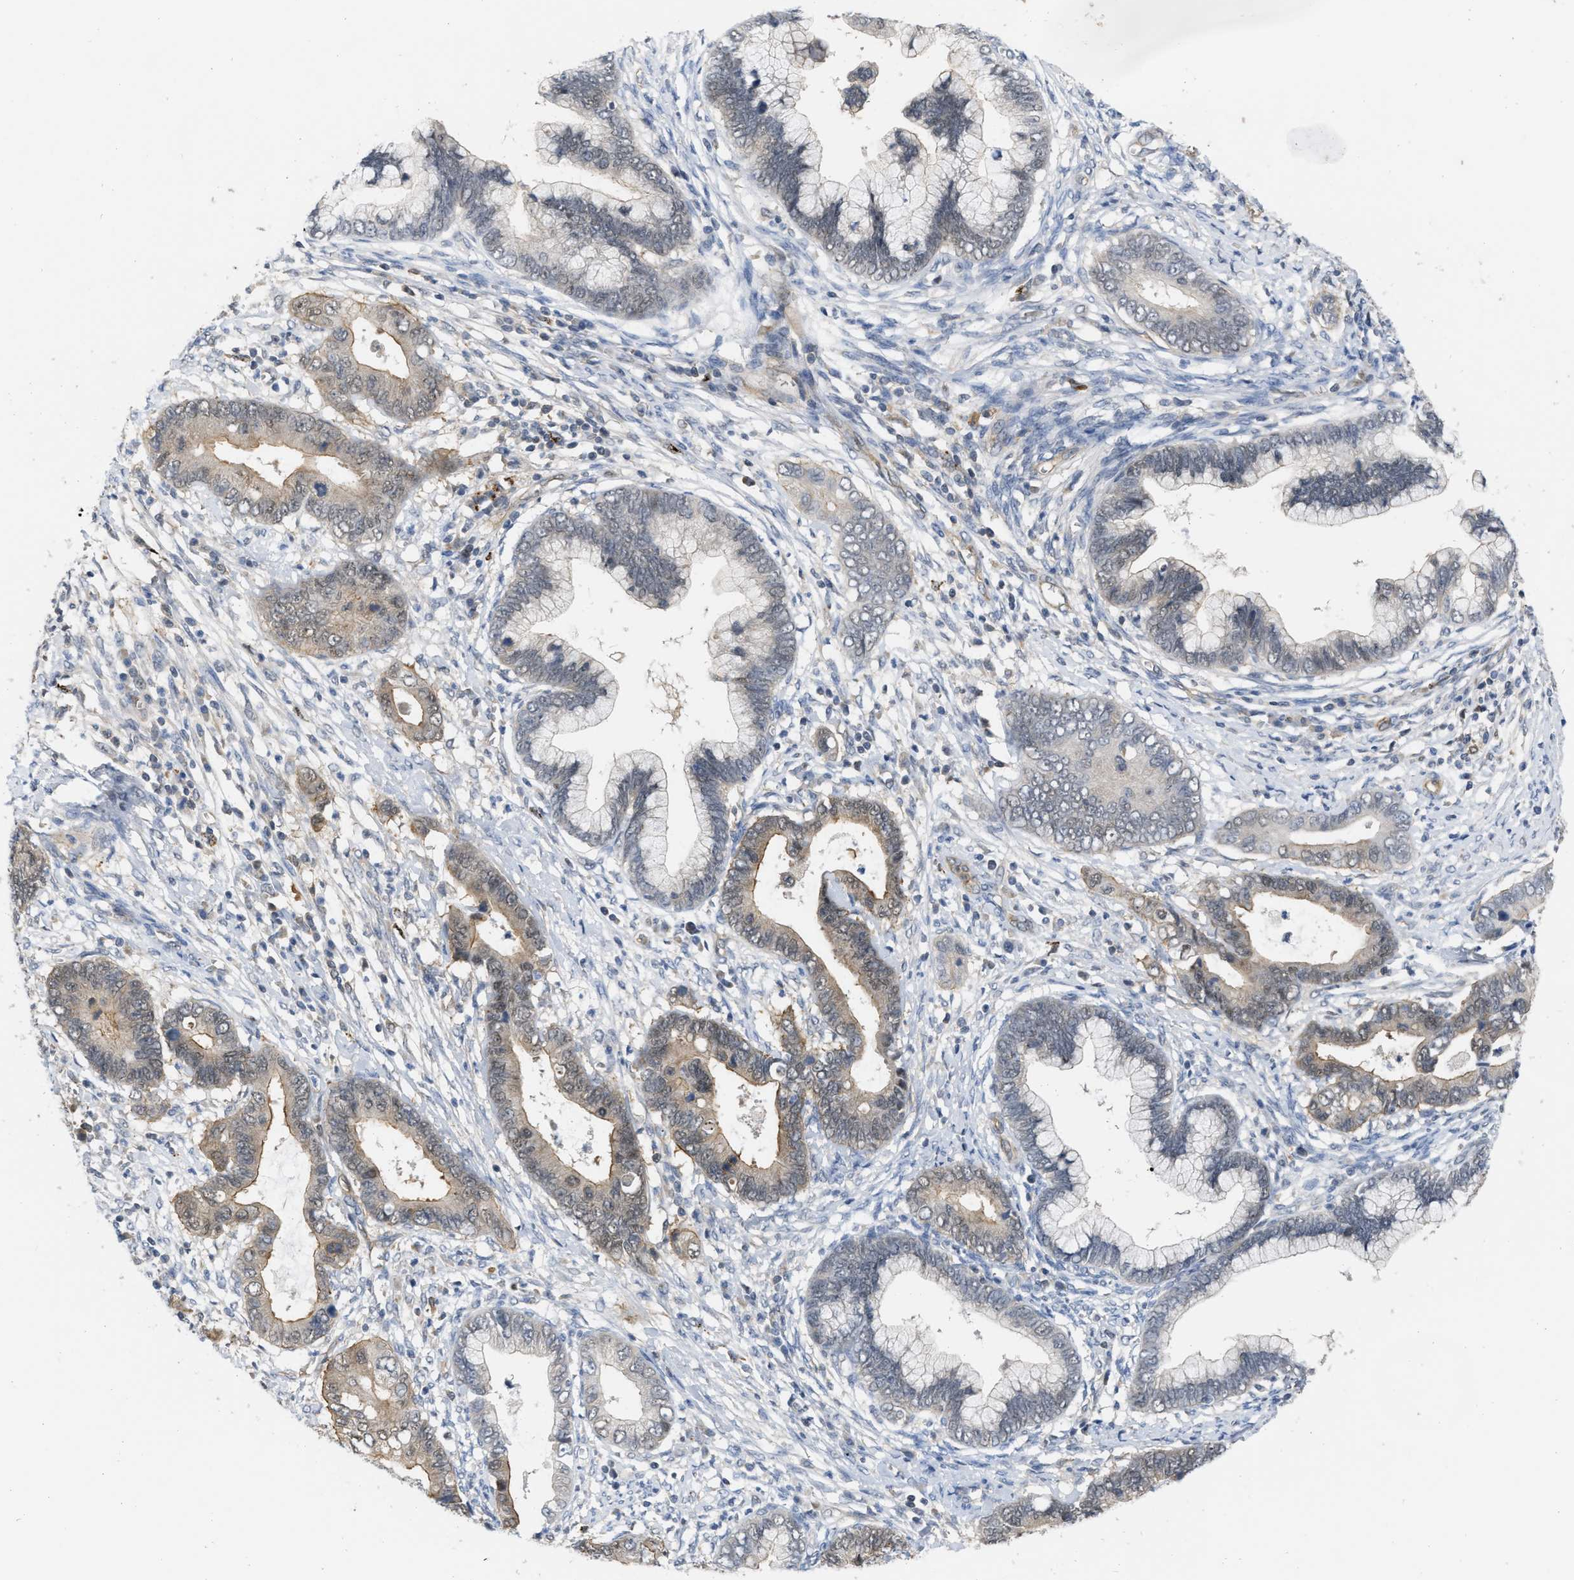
{"staining": {"intensity": "weak", "quantity": "<25%", "location": "cytoplasmic/membranous"}, "tissue": "cervical cancer", "cell_type": "Tumor cells", "image_type": "cancer", "snomed": [{"axis": "morphology", "description": "Adenocarcinoma, NOS"}, {"axis": "topography", "description": "Cervix"}], "caption": "High power microscopy image of an IHC micrograph of cervical adenocarcinoma, revealing no significant positivity in tumor cells.", "gene": "NAPEPLD", "patient": {"sex": "female", "age": 44}}